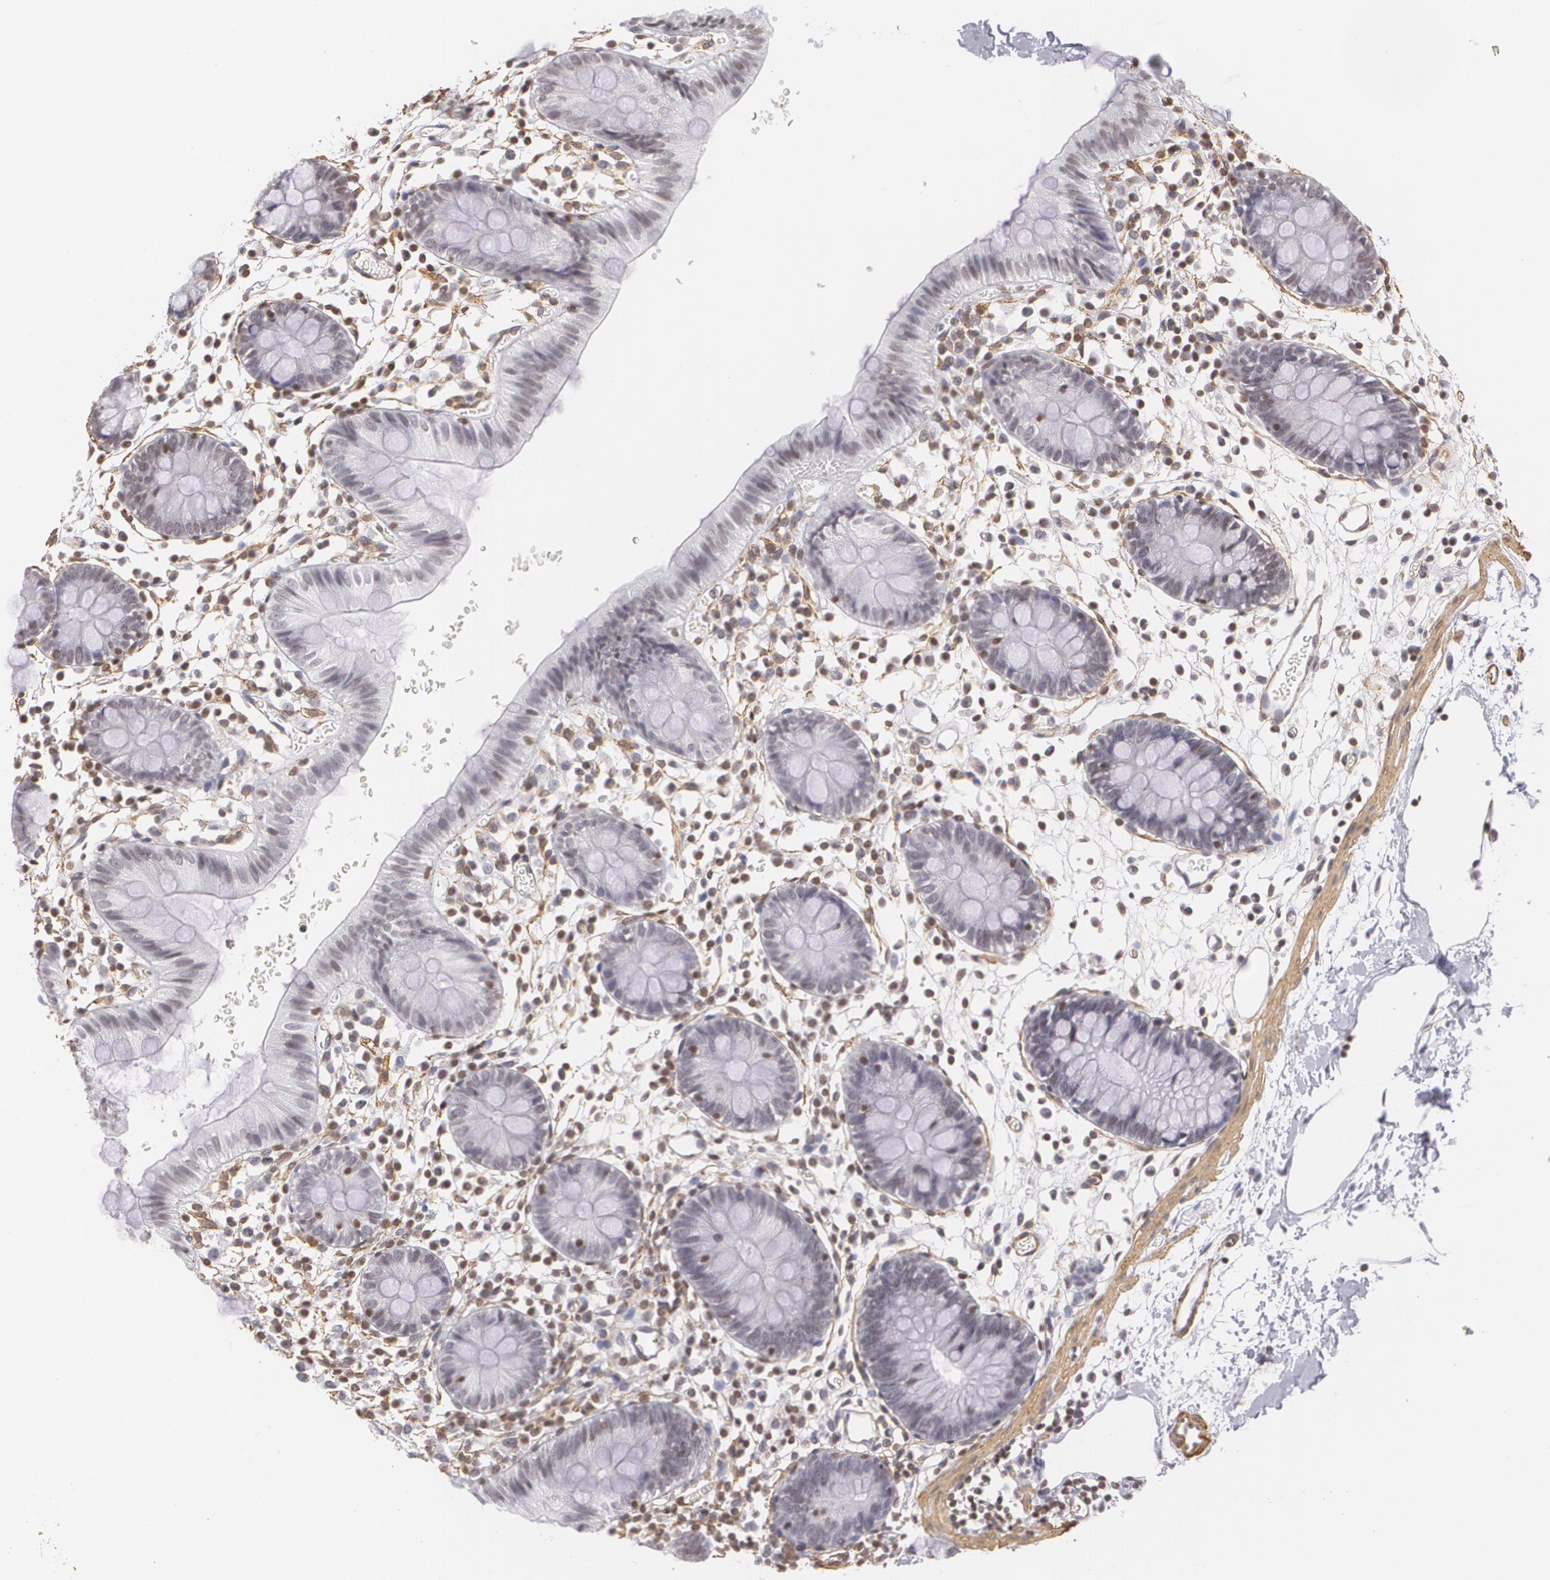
{"staining": {"intensity": "negative", "quantity": "none", "location": "none"}, "tissue": "colon", "cell_type": "Endothelial cells", "image_type": "normal", "snomed": [{"axis": "morphology", "description": "Normal tissue, NOS"}, {"axis": "topography", "description": "Colon"}], "caption": "The IHC image has no significant positivity in endothelial cells of colon.", "gene": "VAMP1", "patient": {"sex": "male", "age": 14}}